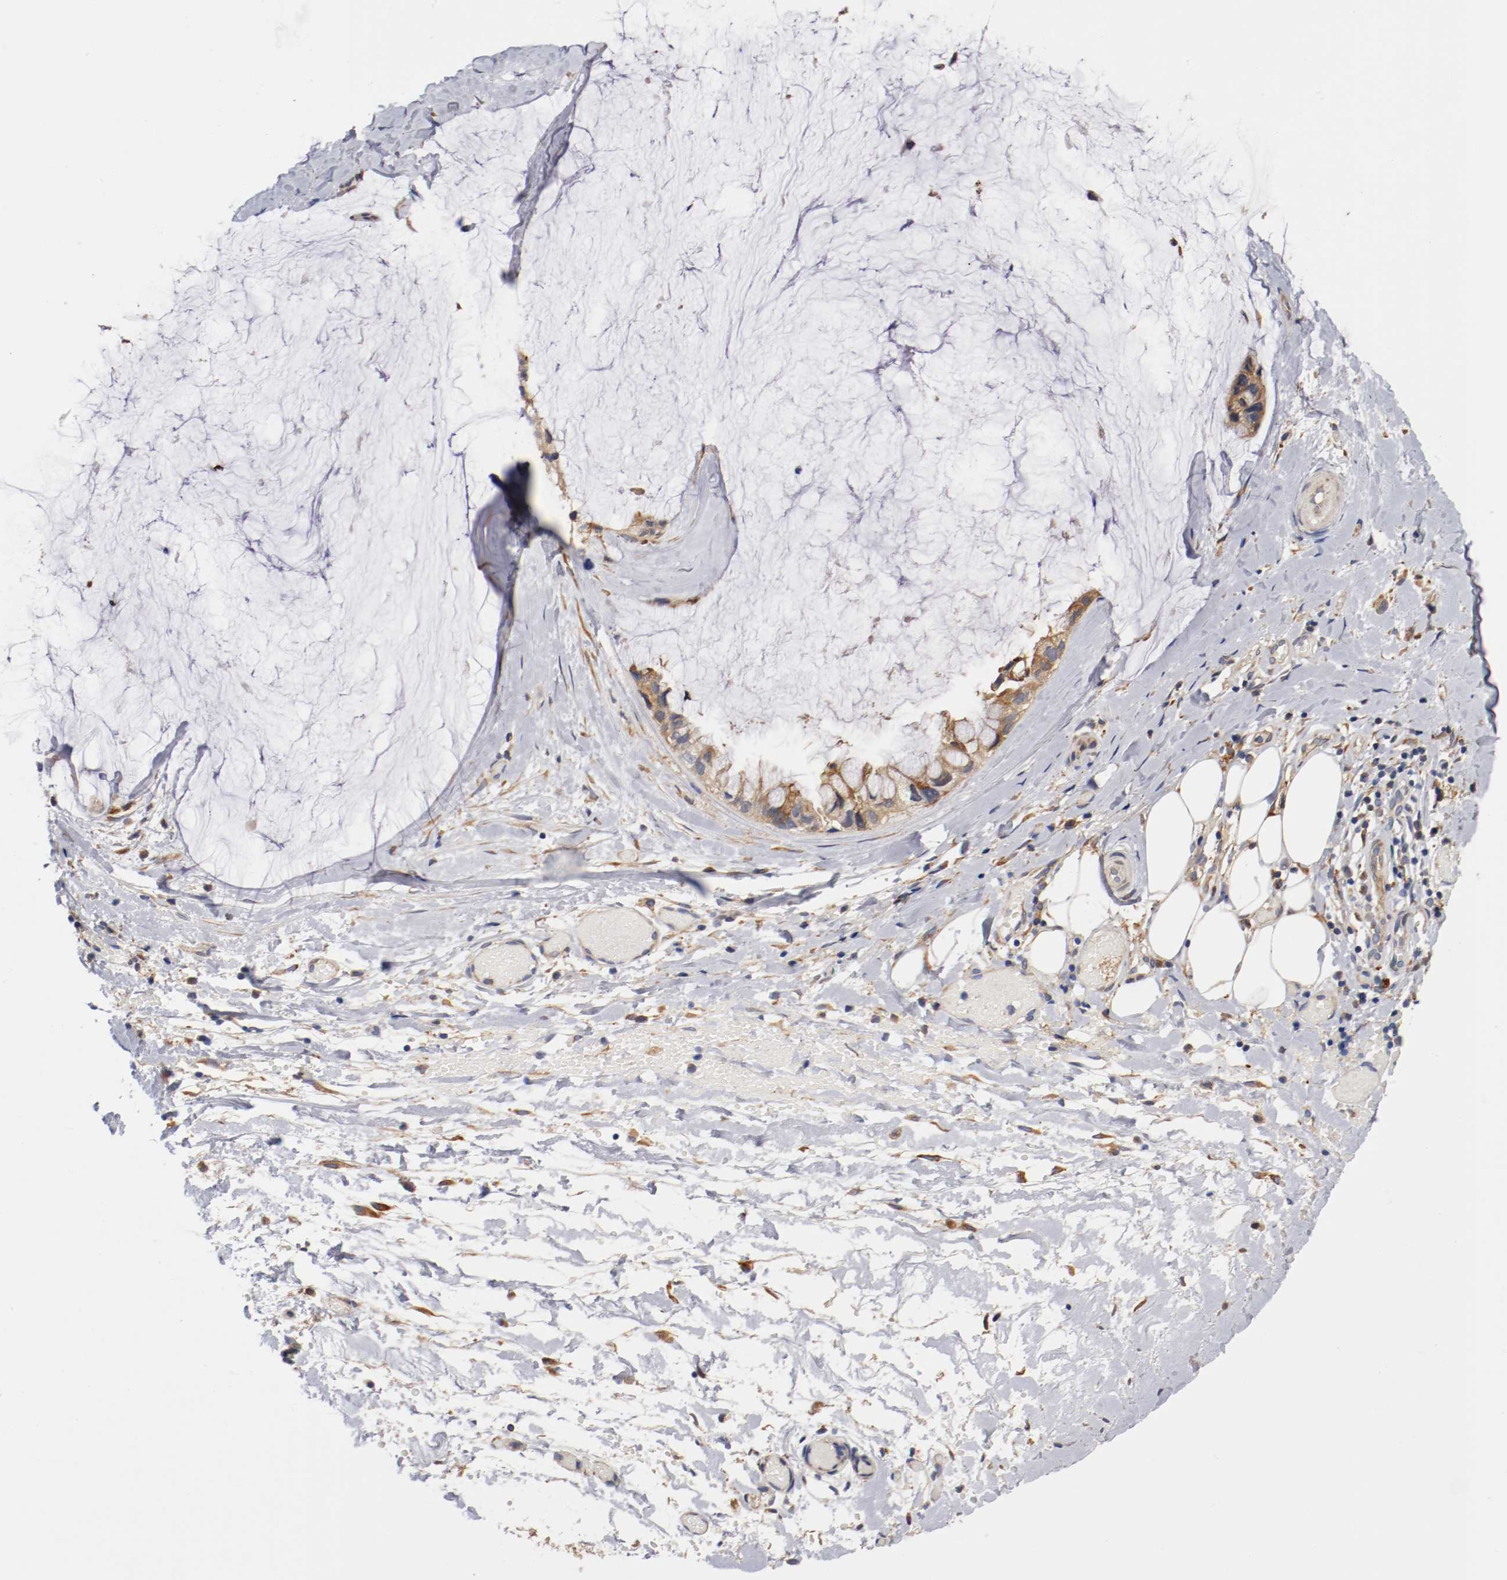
{"staining": {"intensity": "moderate", "quantity": ">75%", "location": "cytoplasmic/membranous"}, "tissue": "ovarian cancer", "cell_type": "Tumor cells", "image_type": "cancer", "snomed": [{"axis": "morphology", "description": "Cystadenocarcinoma, mucinous, NOS"}, {"axis": "topography", "description": "Ovary"}], "caption": "A brown stain labels moderate cytoplasmic/membranous staining of a protein in ovarian mucinous cystadenocarcinoma tumor cells. (DAB (3,3'-diaminobenzidine) IHC, brown staining for protein, blue staining for nuclei).", "gene": "TNFSF13", "patient": {"sex": "female", "age": 39}}